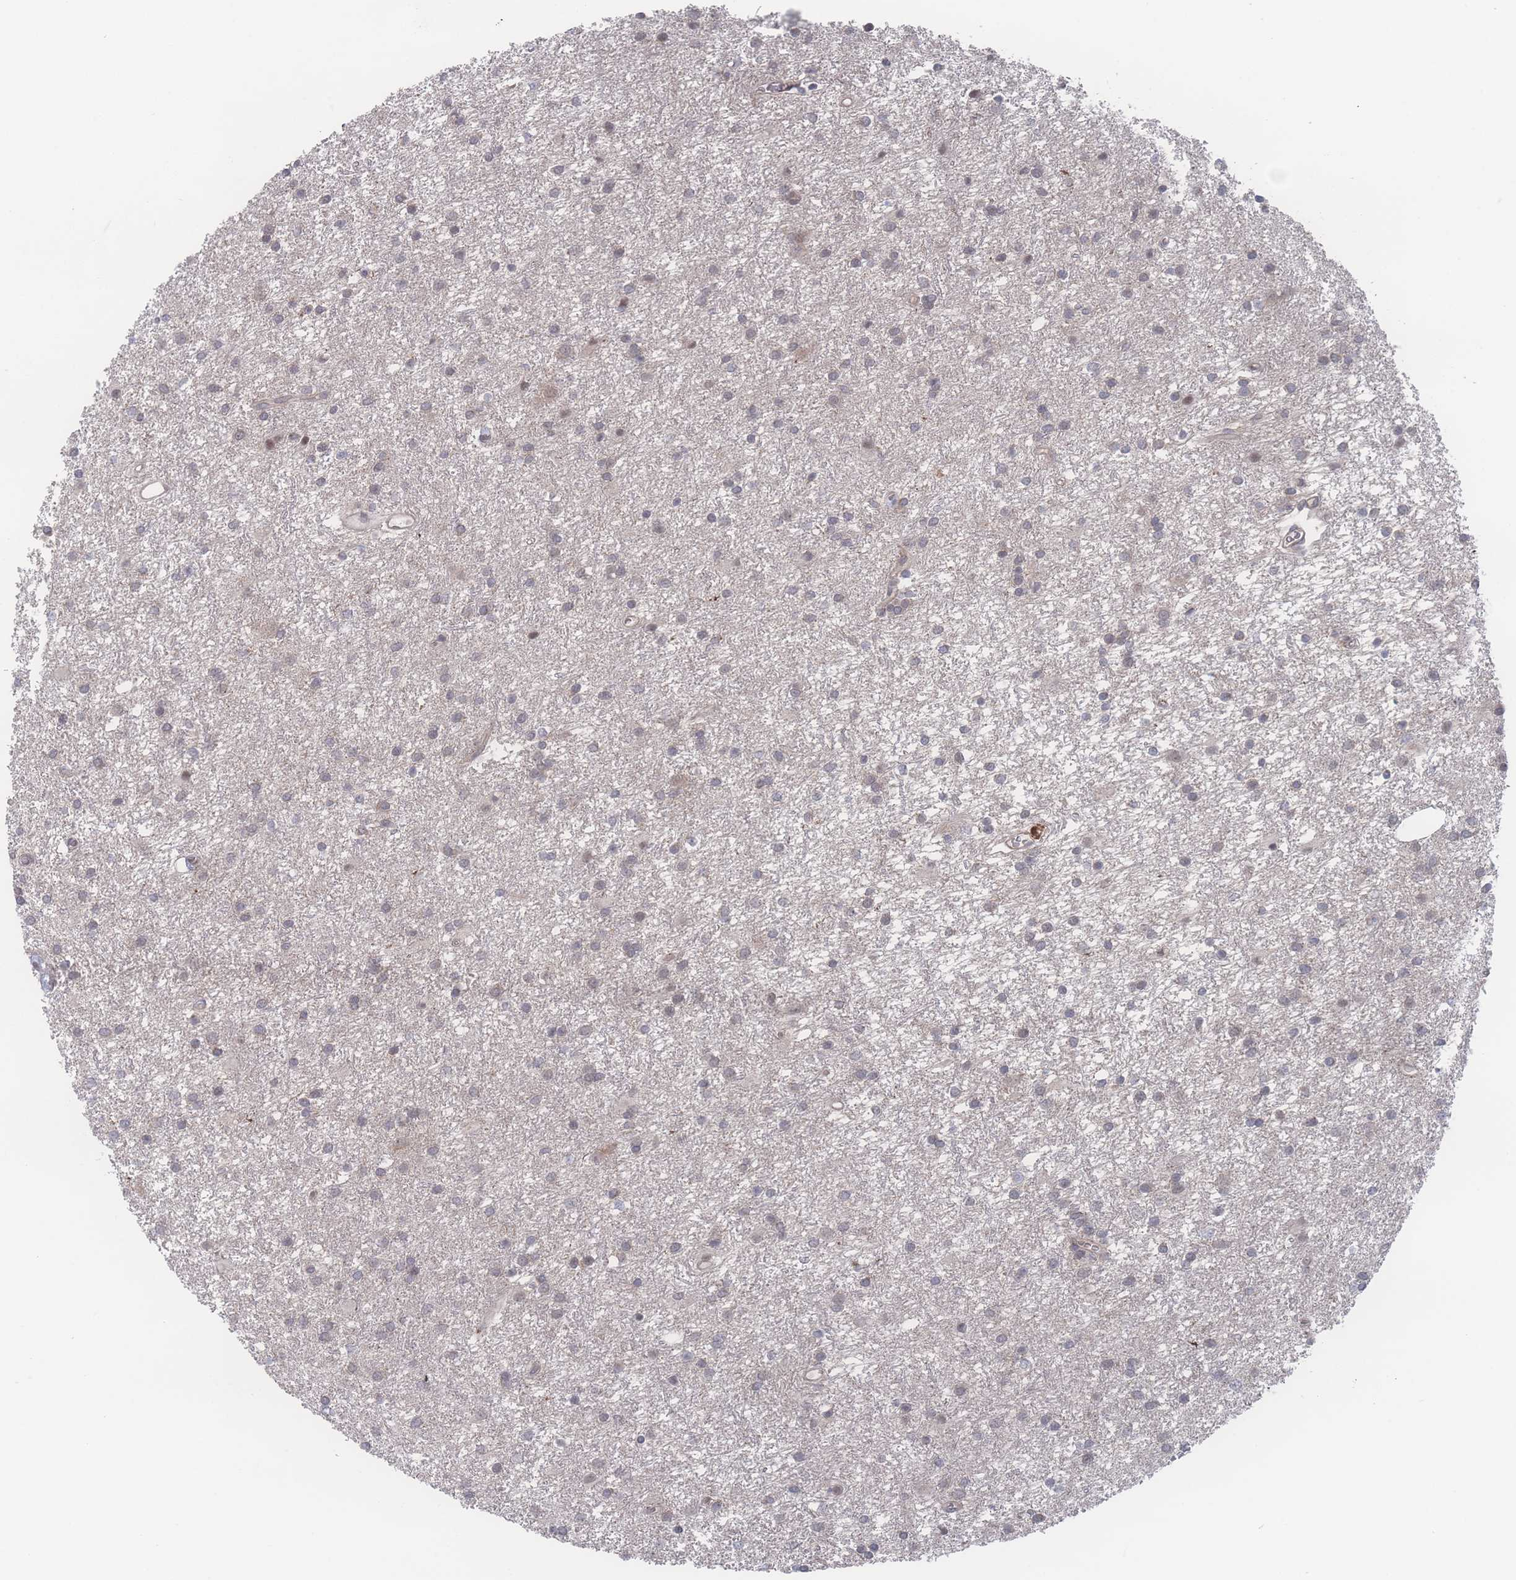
{"staining": {"intensity": "weak", "quantity": "<25%", "location": "nuclear"}, "tissue": "glioma", "cell_type": "Tumor cells", "image_type": "cancer", "snomed": [{"axis": "morphology", "description": "Glioma, malignant, High grade"}, {"axis": "topography", "description": "Brain"}], "caption": "A photomicrograph of human glioma is negative for staining in tumor cells. The staining is performed using DAB brown chromogen with nuclei counter-stained in using hematoxylin.", "gene": "NBEAL1", "patient": {"sex": "female", "age": 50}}